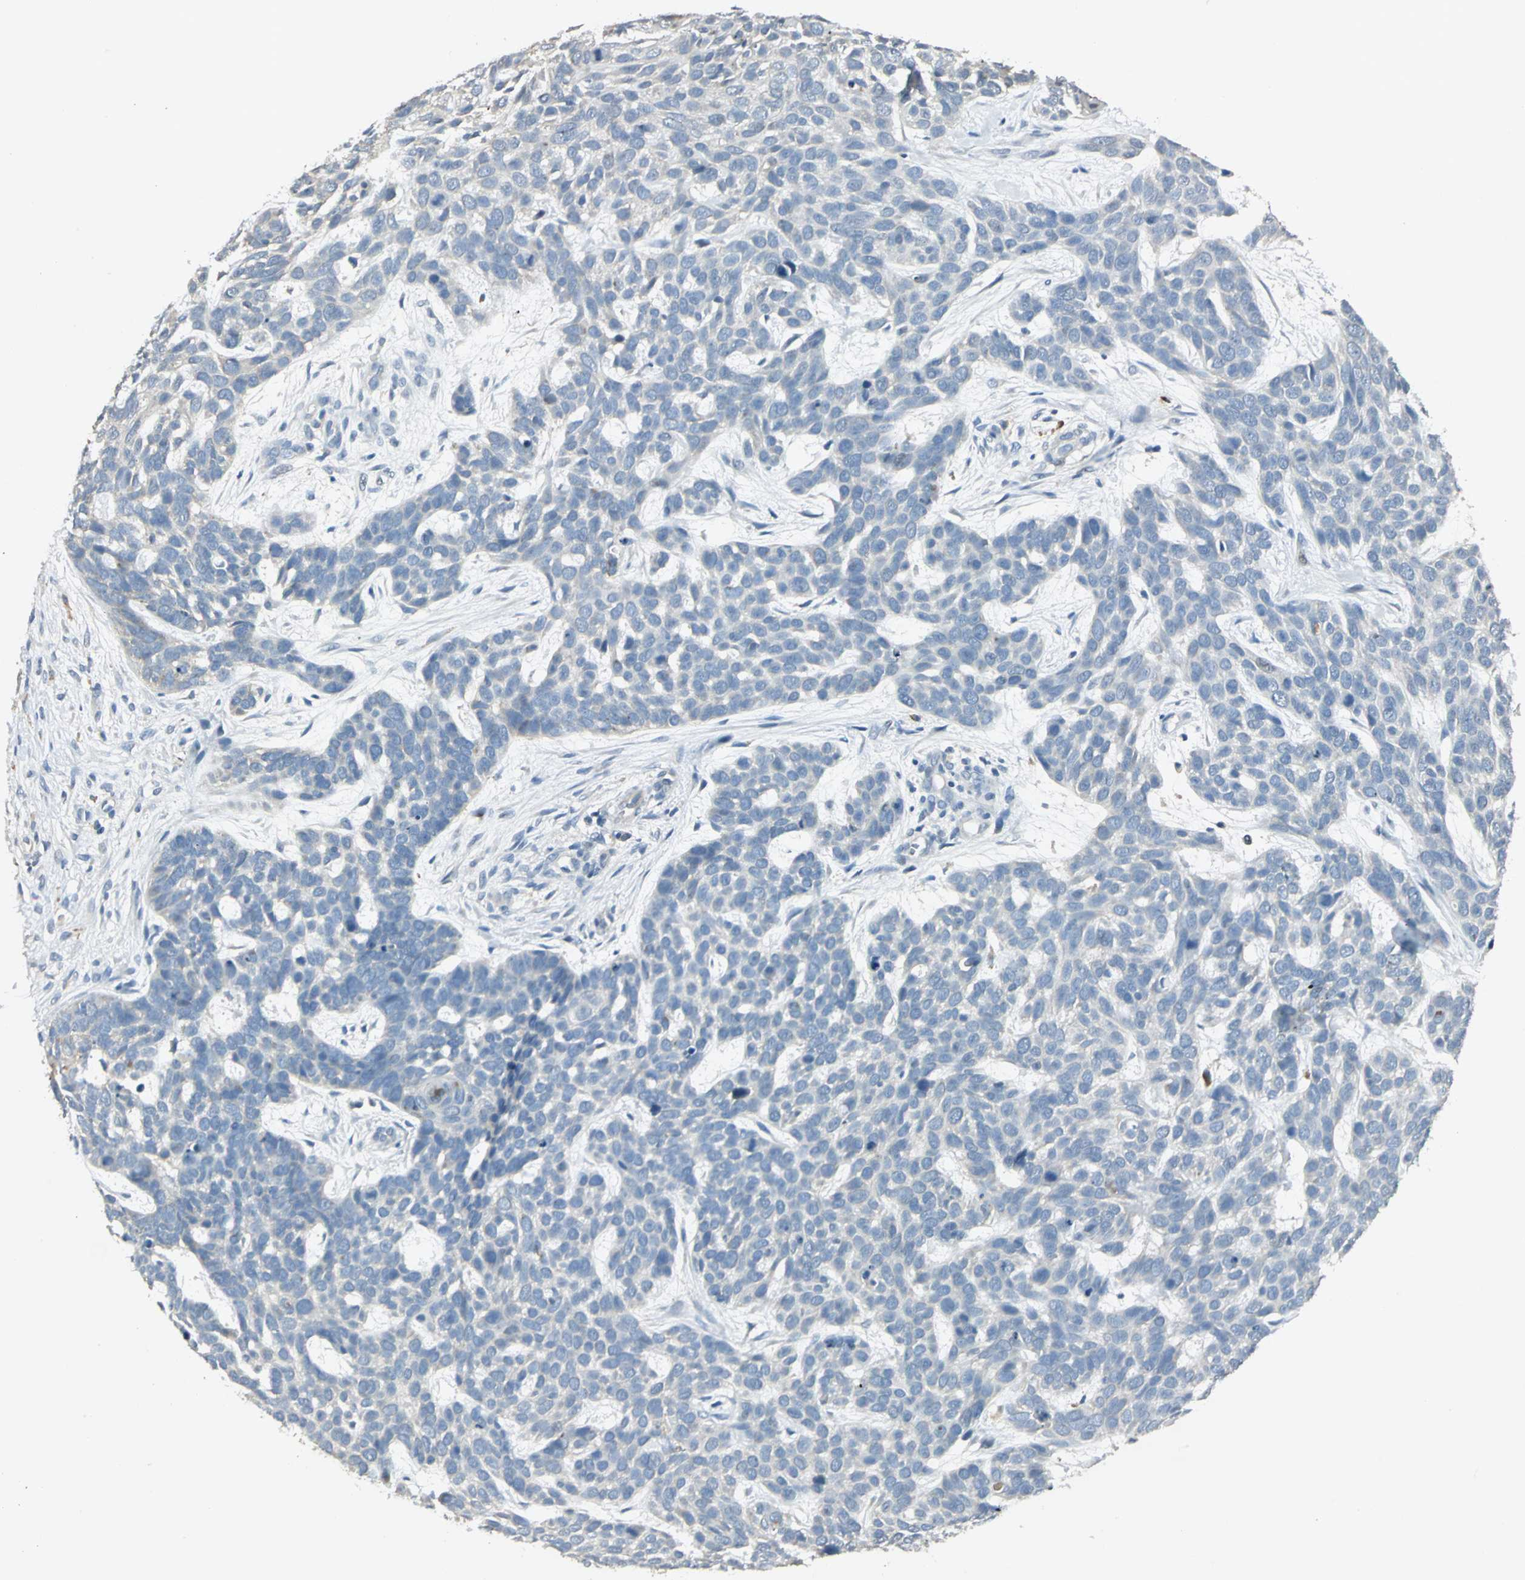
{"staining": {"intensity": "negative", "quantity": "none", "location": "none"}, "tissue": "skin cancer", "cell_type": "Tumor cells", "image_type": "cancer", "snomed": [{"axis": "morphology", "description": "Basal cell carcinoma"}, {"axis": "topography", "description": "Skin"}], "caption": "Immunohistochemistry (IHC) of skin cancer (basal cell carcinoma) demonstrates no positivity in tumor cells.", "gene": "PROC", "patient": {"sex": "male", "age": 87}}